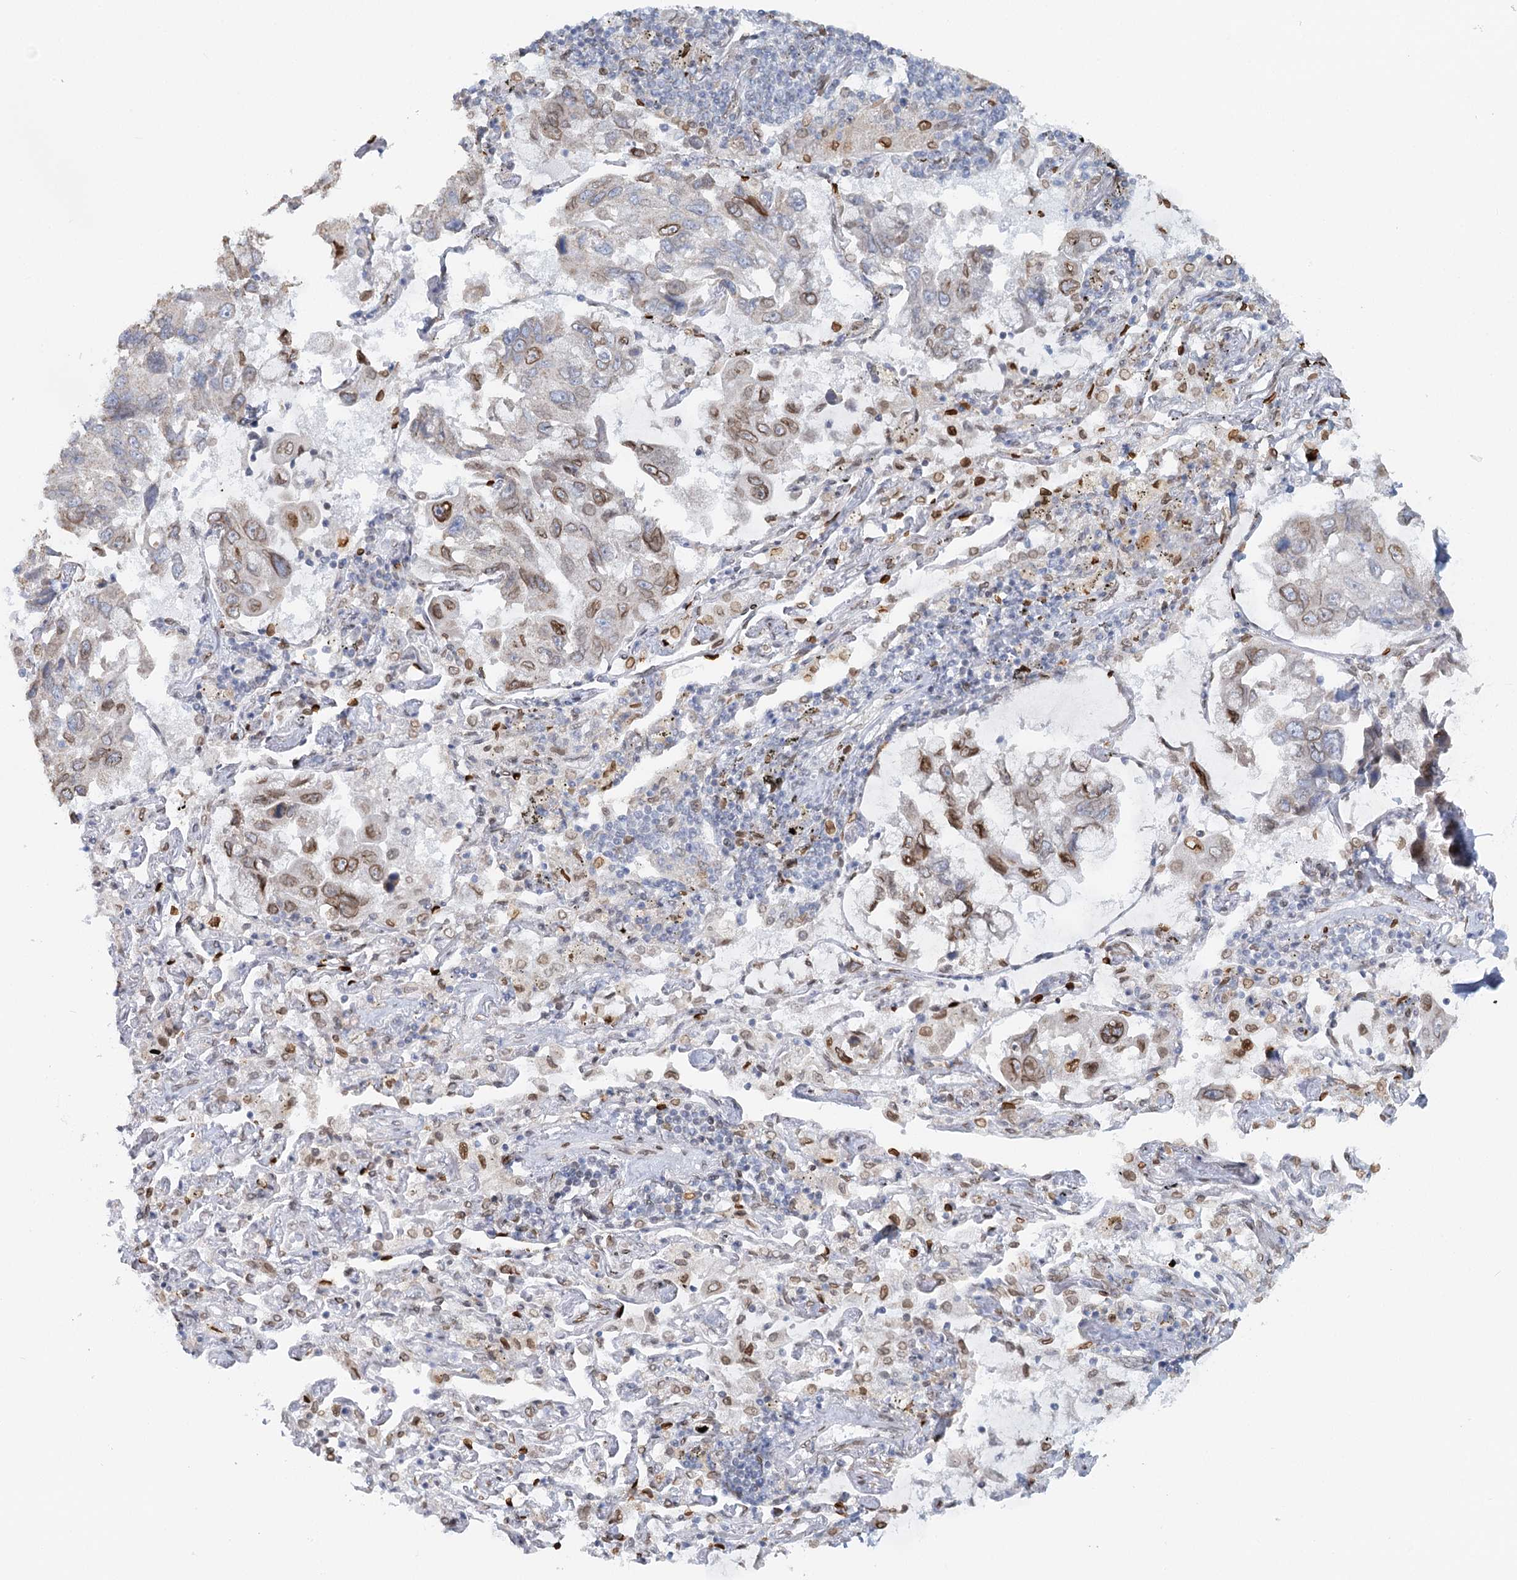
{"staining": {"intensity": "moderate", "quantity": "25%-75%", "location": "cytoplasmic/membranous,nuclear"}, "tissue": "lung cancer", "cell_type": "Tumor cells", "image_type": "cancer", "snomed": [{"axis": "morphology", "description": "Adenocarcinoma, NOS"}, {"axis": "topography", "description": "Lung"}], "caption": "Adenocarcinoma (lung) tissue exhibits moderate cytoplasmic/membranous and nuclear expression in approximately 25%-75% of tumor cells, visualized by immunohistochemistry. Nuclei are stained in blue.", "gene": "VWA5A", "patient": {"sex": "male", "age": 64}}